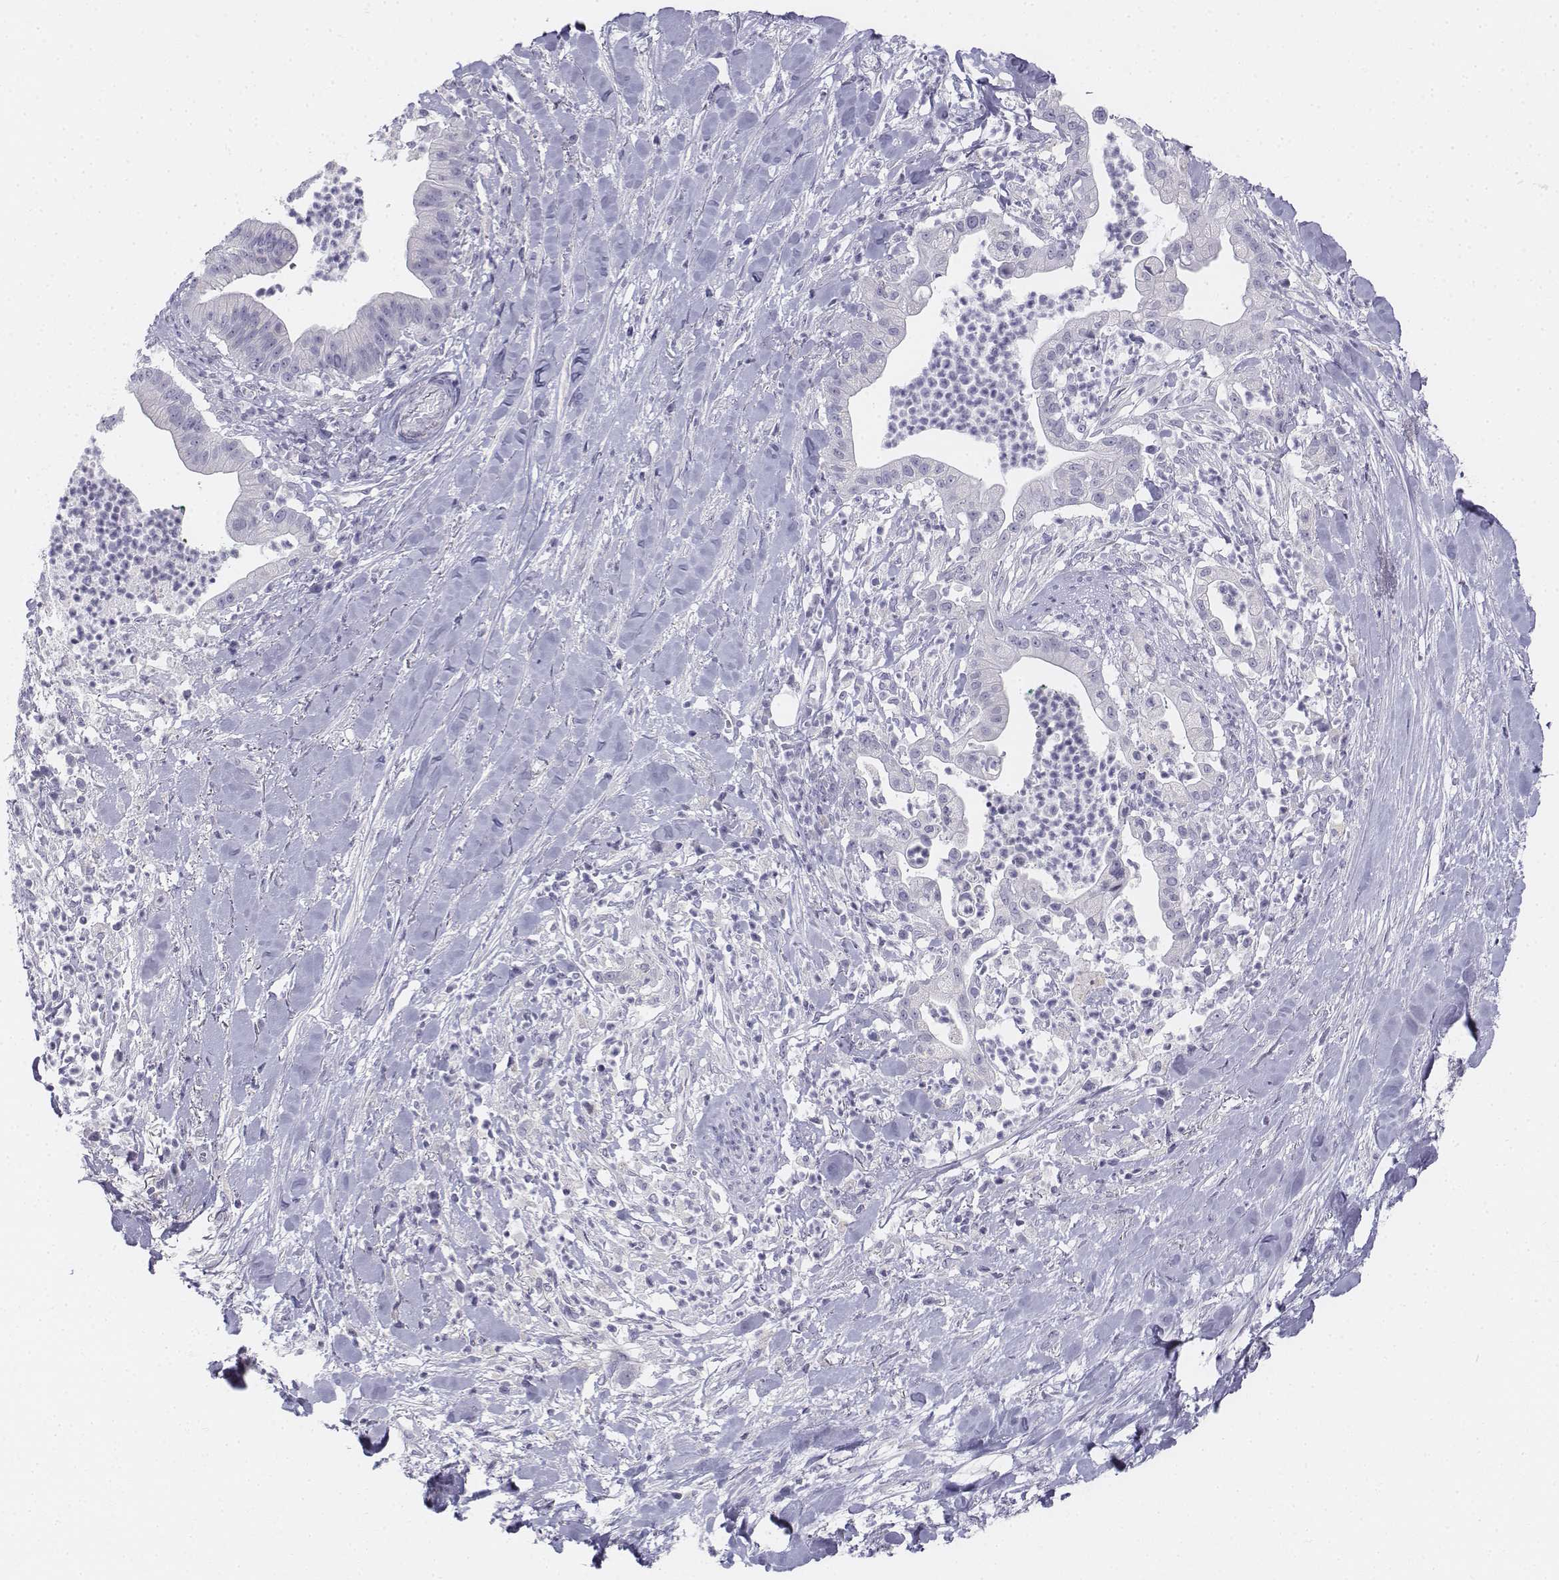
{"staining": {"intensity": "negative", "quantity": "none", "location": "none"}, "tissue": "pancreatic cancer", "cell_type": "Tumor cells", "image_type": "cancer", "snomed": [{"axis": "morphology", "description": "Normal tissue, NOS"}, {"axis": "morphology", "description": "Adenocarcinoma, NOS"}, {"axis": "topography", "description": "Lymph node"}, {"axis": "topography", "description": "Pancreas"}], "caption": "Pancreatic adenocarcinoma stained for a protein using immunohistochemistry (IHC) shows no expression tumor cells.", "gene": "TH", "patient": {"sex": "female", "age": 58}}